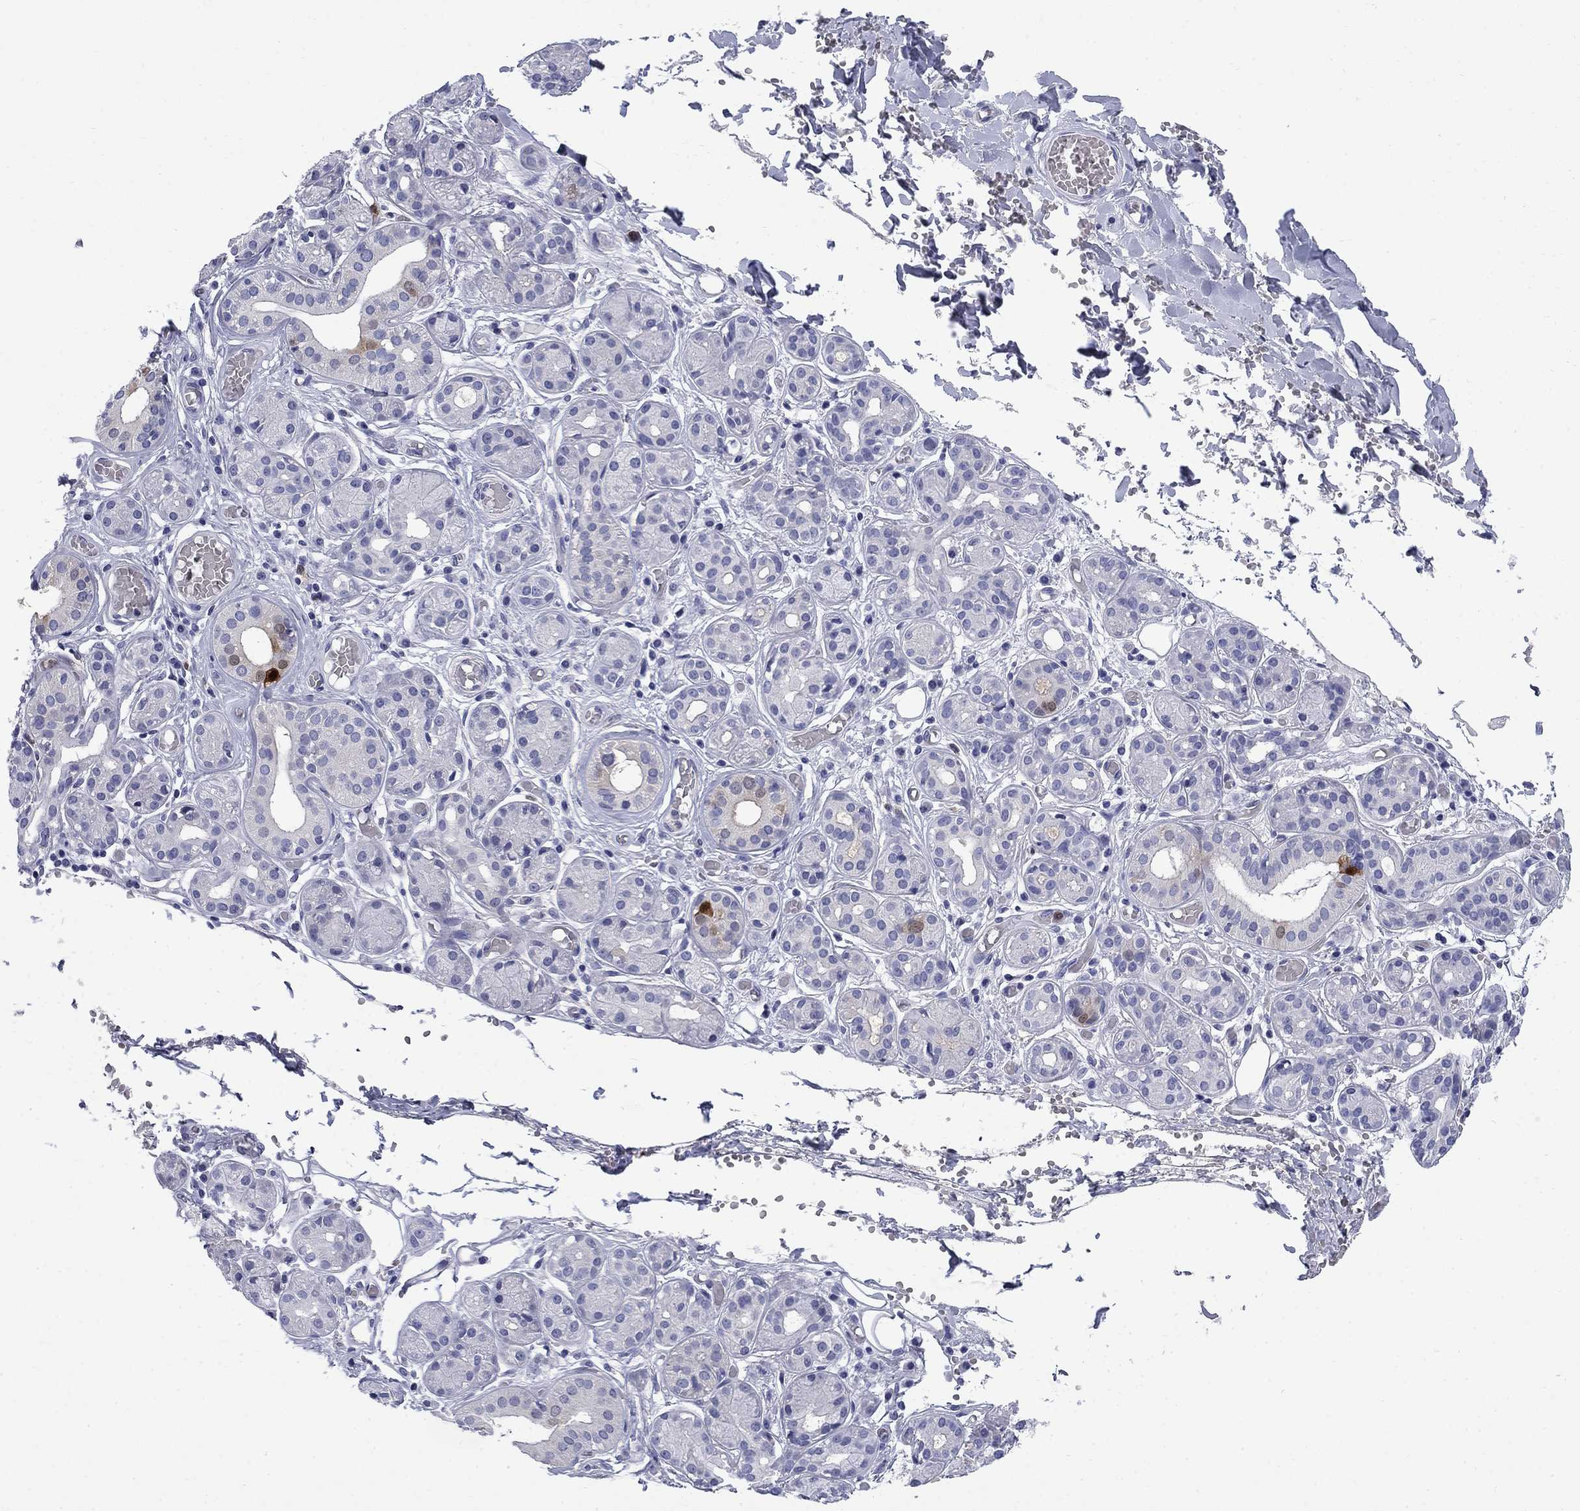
{"staining": {"intensity": "moderate", "quantity": "<25%", "location": "cytoplasmic/membranous"}, "tissue": "salivary gland", "cell_type": "Glandular cells", "image_type": "normal", "snomed": [{"axis": "morphology", "description": "Normal tissue, NOS"}, {"axis": "topography", "description": "Salivary gland"}, {"axis": "topography", "description": "Peripheral nerve tissue"}], "caption": "This image exhibits benign salivary gland stained with immunohistochemistry to label a protein in brown. The cytoplasmic/membranous of glandular cells show moderate positivity for the protein. Nuclei are counter-stained blue.", "gene": "SERPINB2", "patient": {"sex": "male", "age": 71}}